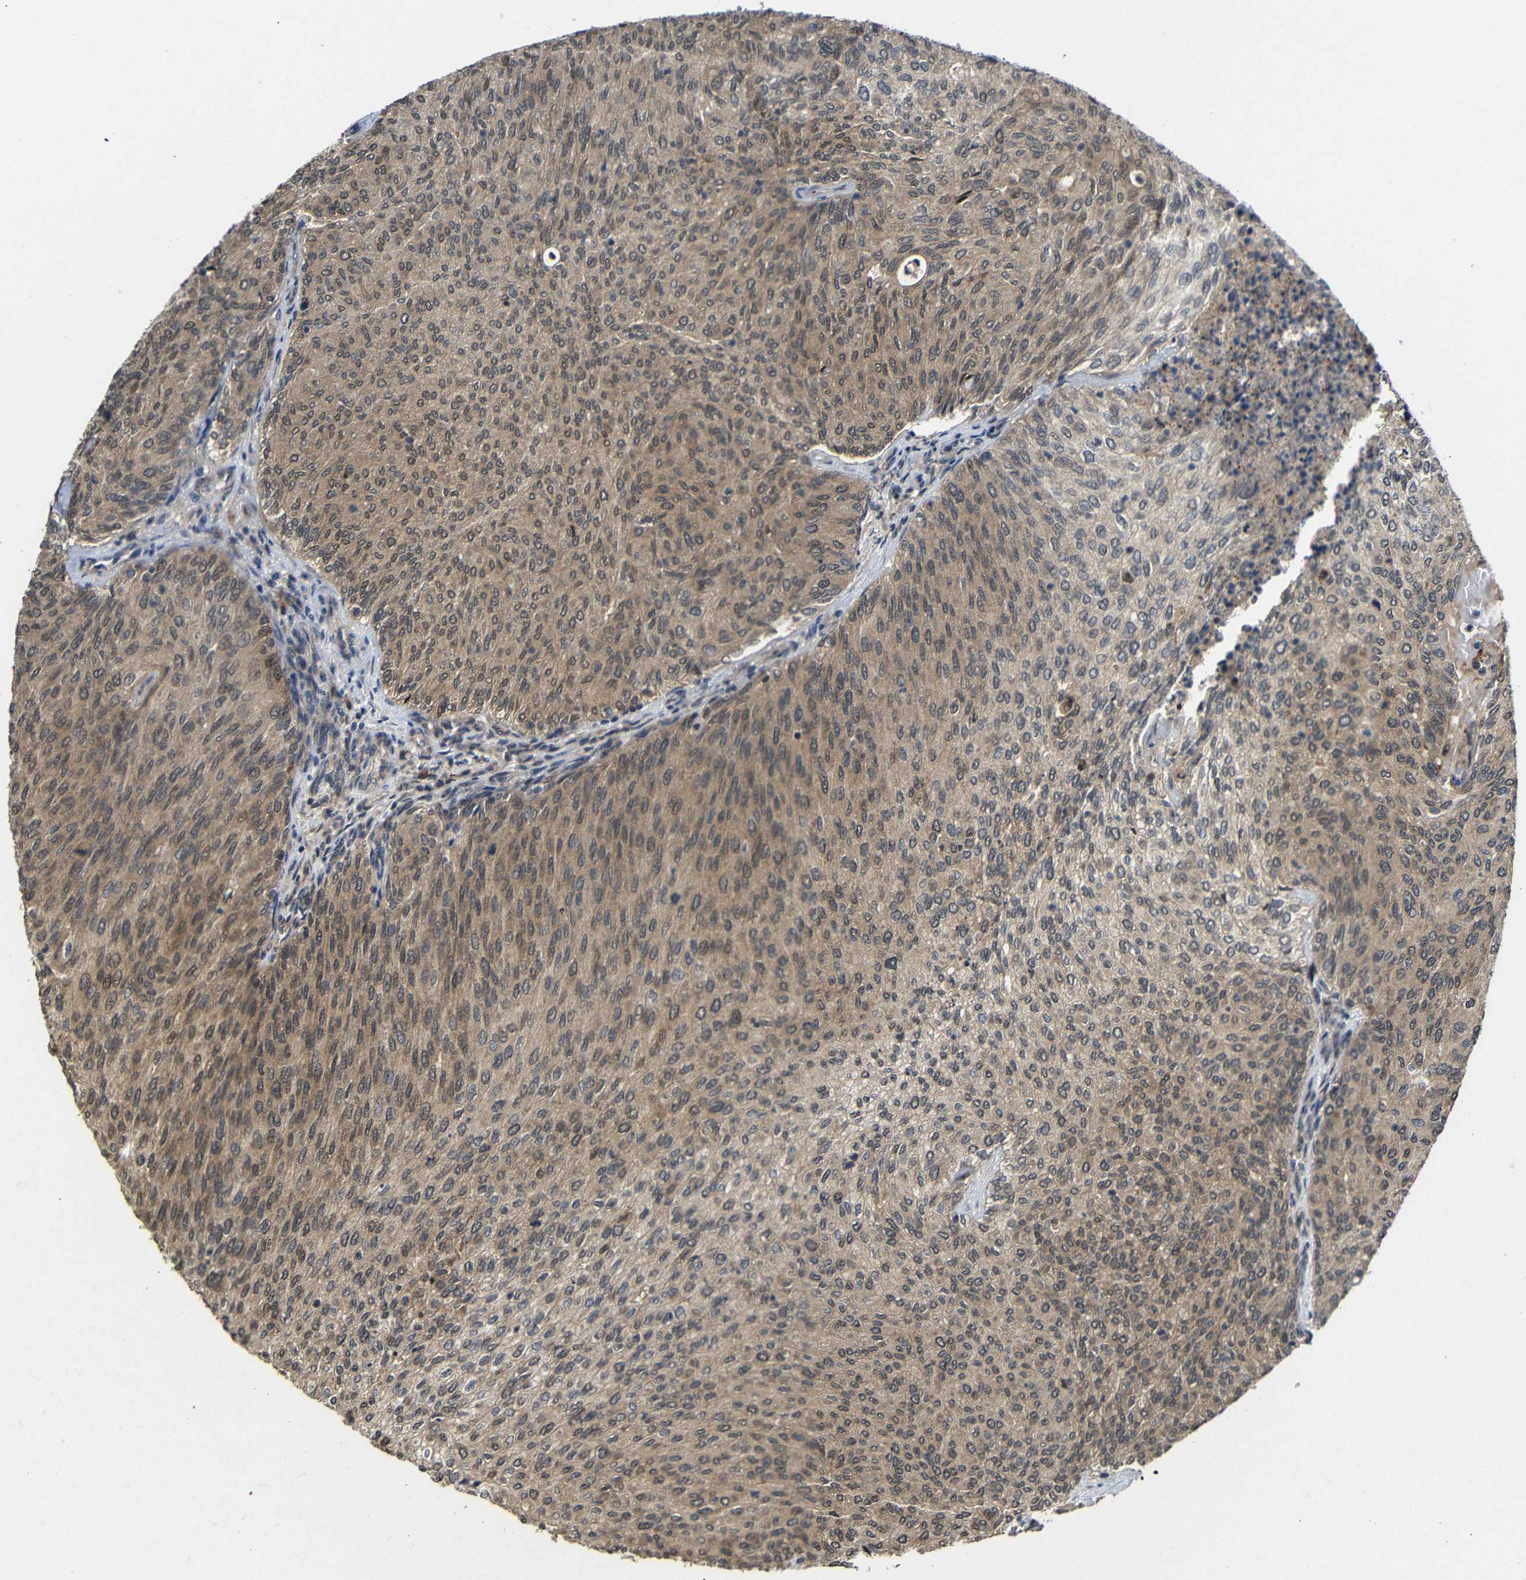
{"staining": {"intensity": "weak", "quantity": ">75%", "location": "cytoplasmic/membranous,nuclear"}, "tissue": "urothelial cancer", "cell_type": "Tumor cells", "image_type": "cancer", "snomed": [{"axis": "morphology", "description": "Urothelial carcinoma, Low grade"}, {"axis": "topography", "description": "Urinary bladder"}], "caption": "Immunohistochemistry of human urothelial cancer shows low levels of weak cytoplasmic/membranous and nuclear positivity in about >75% of tumor cells.", "gene": "ATG12", "patient": {"sex": "female", "age": 79}}